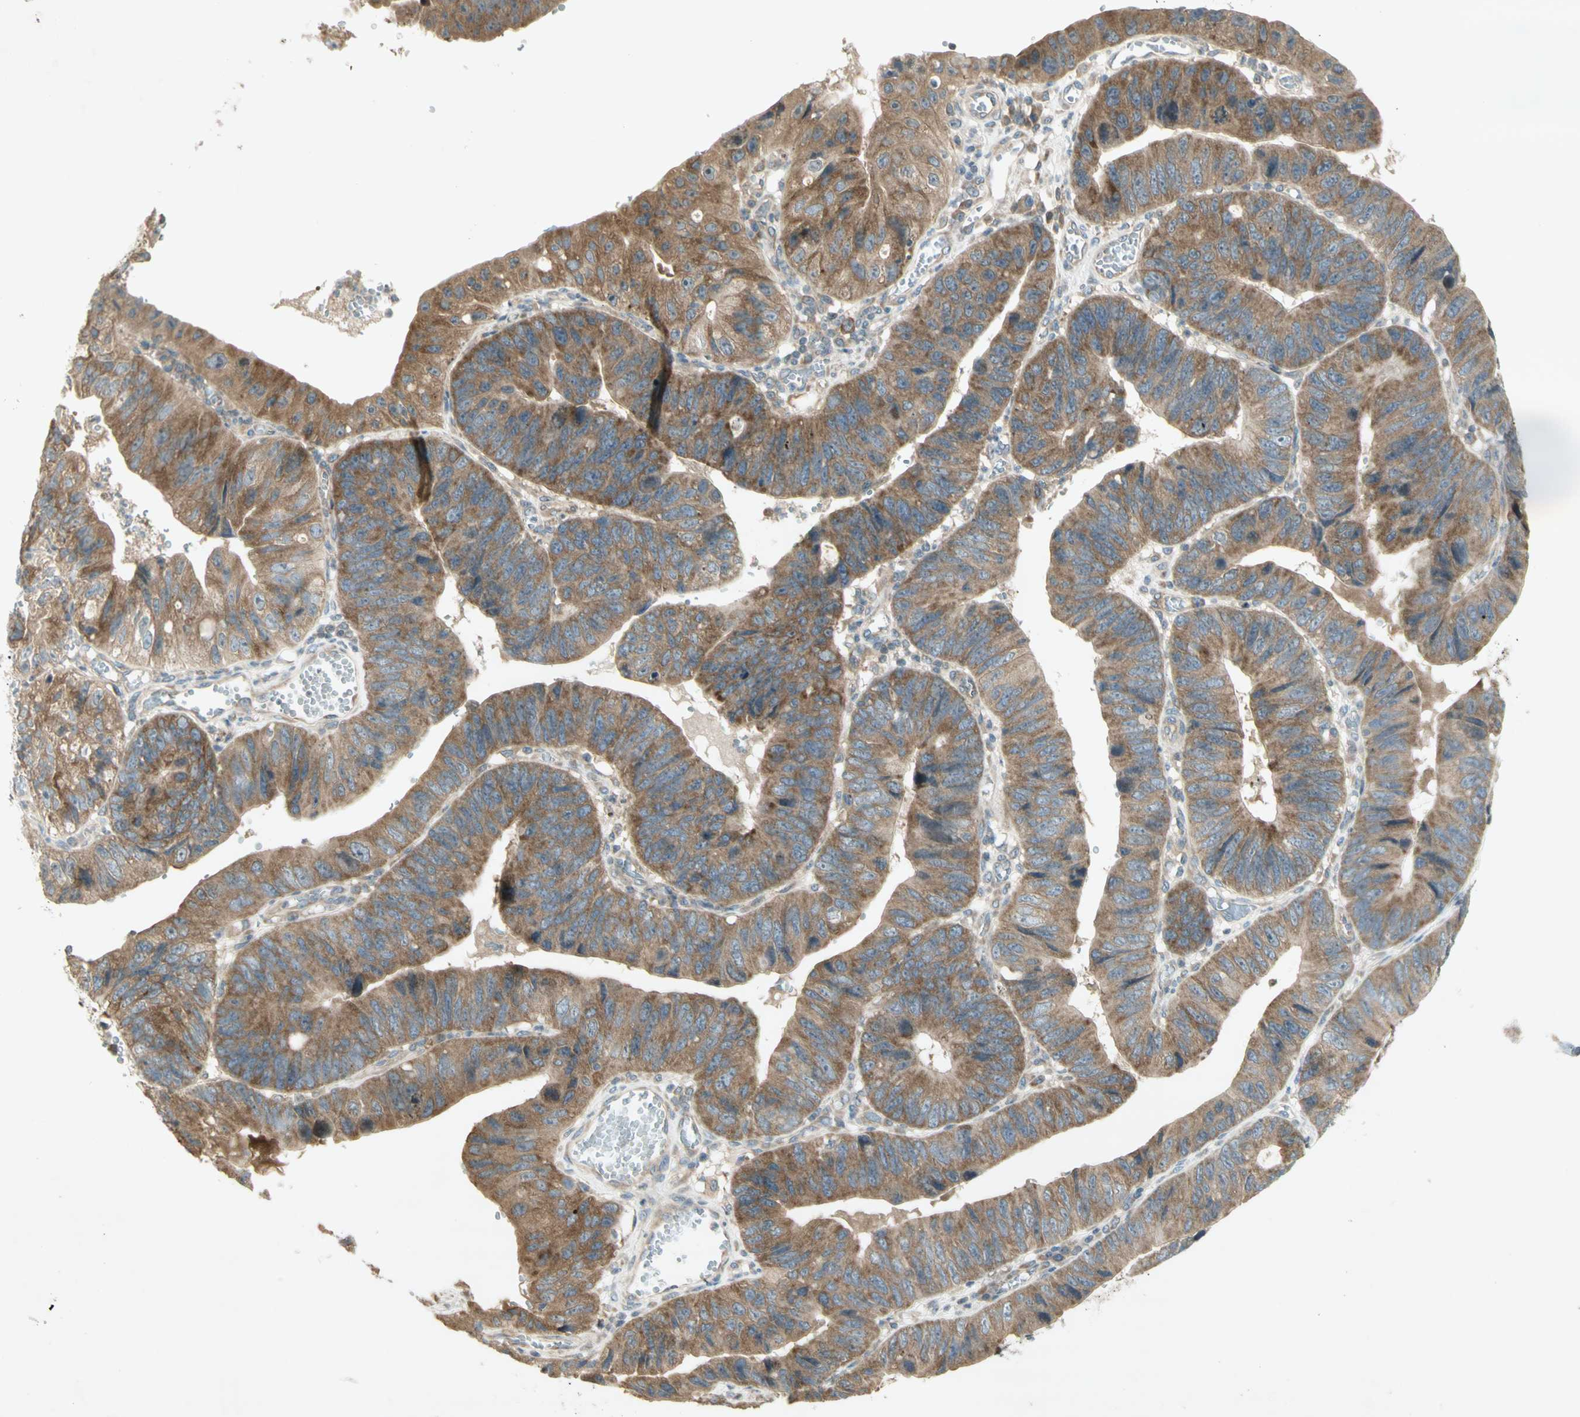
{"staining": {"intensity": "moderate", "quantity": "25%-75%", "location": "cytoplasmic/membranous"}, "tissue": "stomach cancer", "cell_type": "Tumor cells", "image_type": "cancer", "snomed": [{"axis": "morphology", "description": "Adenocarcinoma, NOS"}, {"axis": "topography", "description": "Stomach"}], "caption": "Adenocarcinoma (stomach) was stained to show a protein in brown. There is medium levels of moderate cytoplasmic/membranous staining in about 25%-75% of tumor cells.", "gene": "ETF1", "patient": {"sex": "male", "age": 59}}